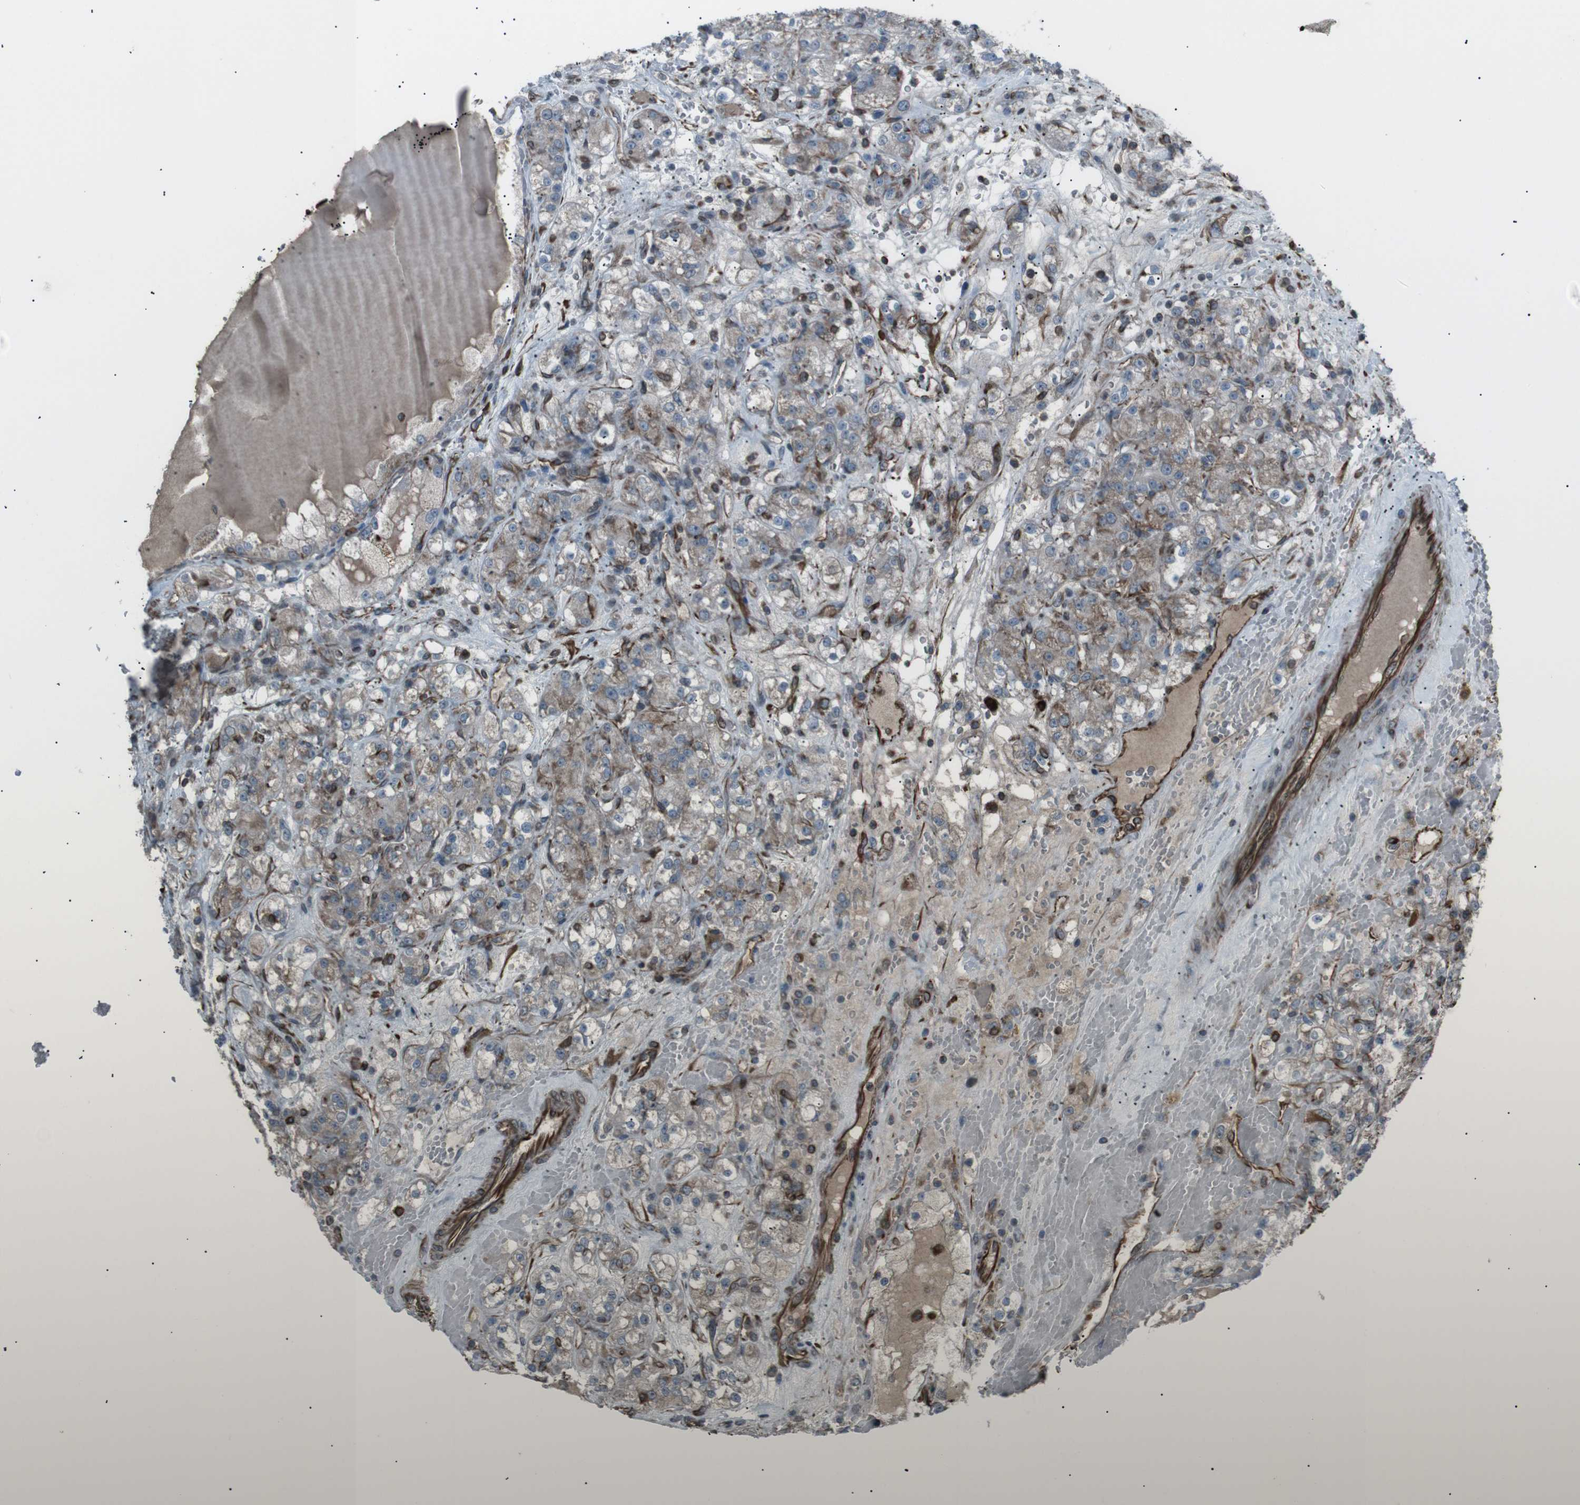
{"staining": {"intensity": "moderate", "quantity": ">75%", "location": "cytoplasmic/membranous"}, "tissue": "renal cancer", "cell_type": "Tumor cells", "image_type": "cancer", "snomed": [{"axis": "morphology", "description": "Normal tissue, NOS"}, {"axis": "morphology", "description": "Adenocarcinoma, NOS"}, {"axis": "topography", "description": "Kidney"}], "caption": "Renal adenocarcinoma stained for a protein displays moderate cytoplasmic/membranous positivity in tumor cells. (DAB IHC with brightfield microscopy, high magnification).", "gene": "TMEM141", "patient": {"sex": "male", "age": 61}}